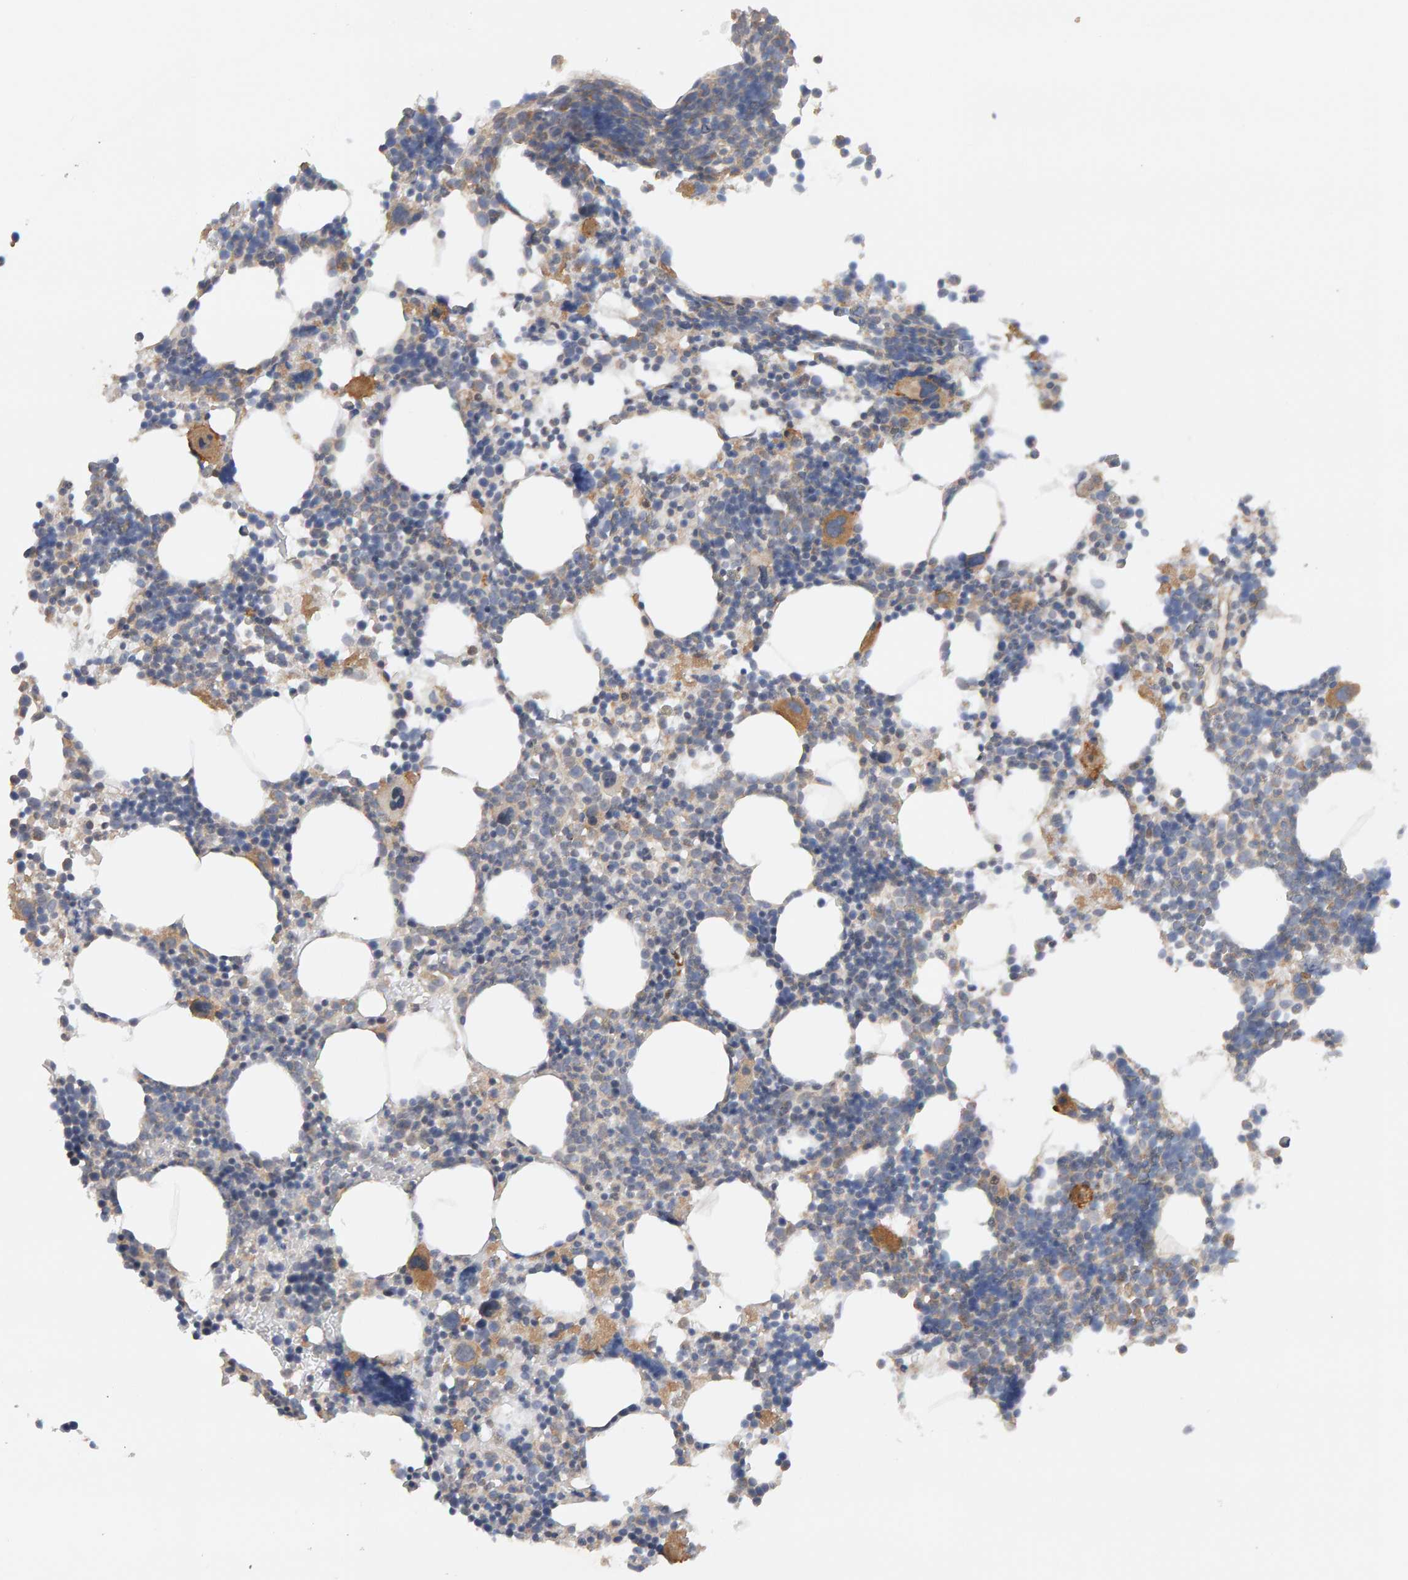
{"staining": {"intensity": "moderate", "quantity": ">75%", "location": "cytoplasmic/membranous"}, "tissue": "bone marrow", "cell_type": "Hematopoietic cells", "image_type": "normal", "snomed": [{"axis": "morphology", "description": "Normal tissue, NOS"}, {"axis": "morphology", "description": "Inflammation, NOS"}, {"axis": "topography", "description": "Bone marrow"}], "caption": "Unremarkable bone marrow exhibits moderate cytoplasmic/membranous staining in about >75% of hematopoietic cells, visualized by immunohistochemistry. (Brightfield microscopy of DAB IHC at high magnification).", "gene": "PPP1R16A", "patient": {"sex": "male", "age": 31}}